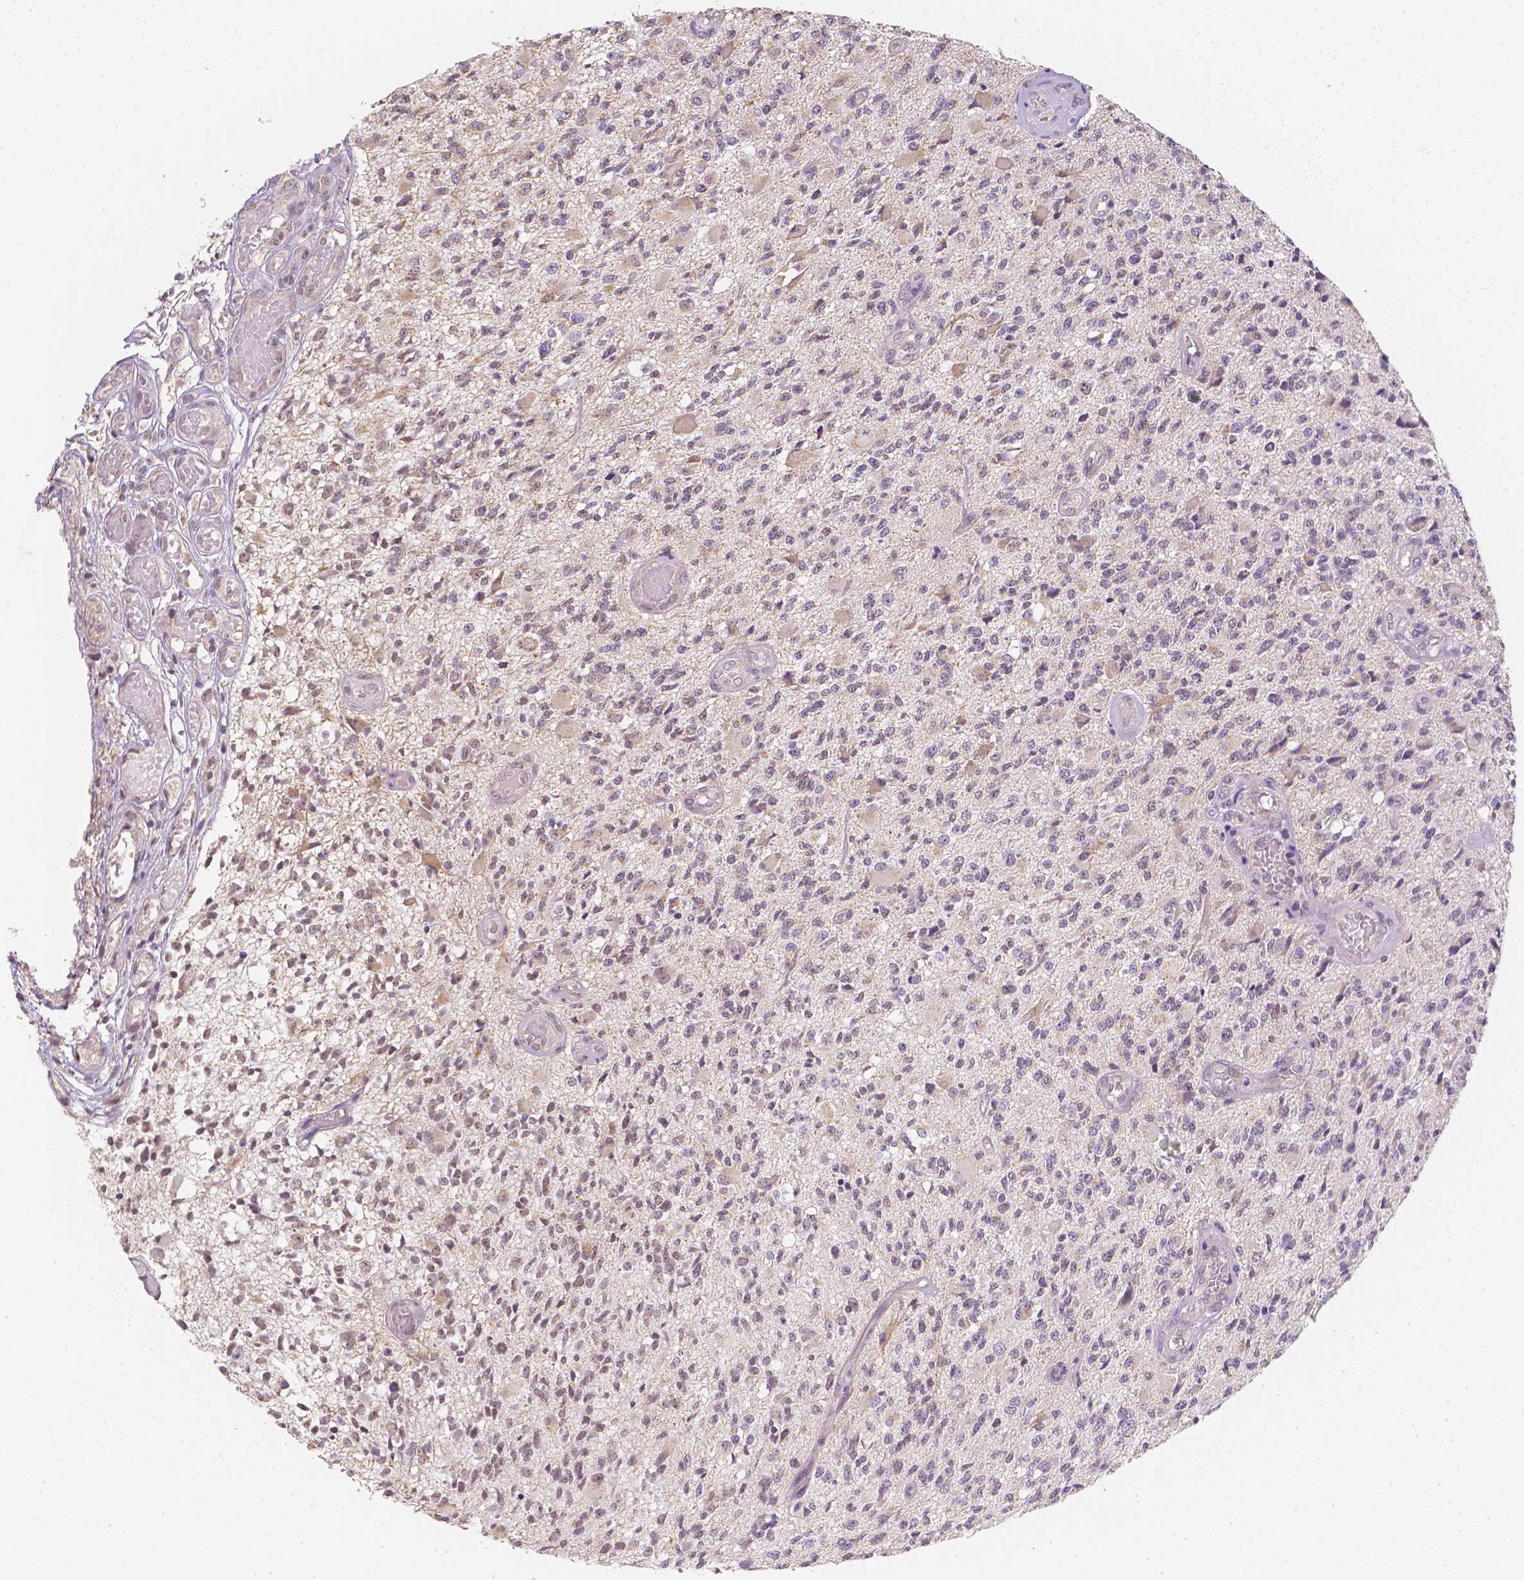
{"staining": {"intensity": "negative", "quantity": "none", "location": "none"}, "tissue": "glioma", "cell_type": "Tumor cells", "image_type": "cancer", "snomed": [{"axis": "morphology", "description": "Glioma, malignant, High grade"}, {"axis": "topography", "description": "Brain"}], "caption": "DAB (3,3'-diaminobenzidine) immunohistochemical staining of glioma shows no significant positivity in tumor cells.", "gene": "NVL", "patient": {"sex": "female", "age": 63}}